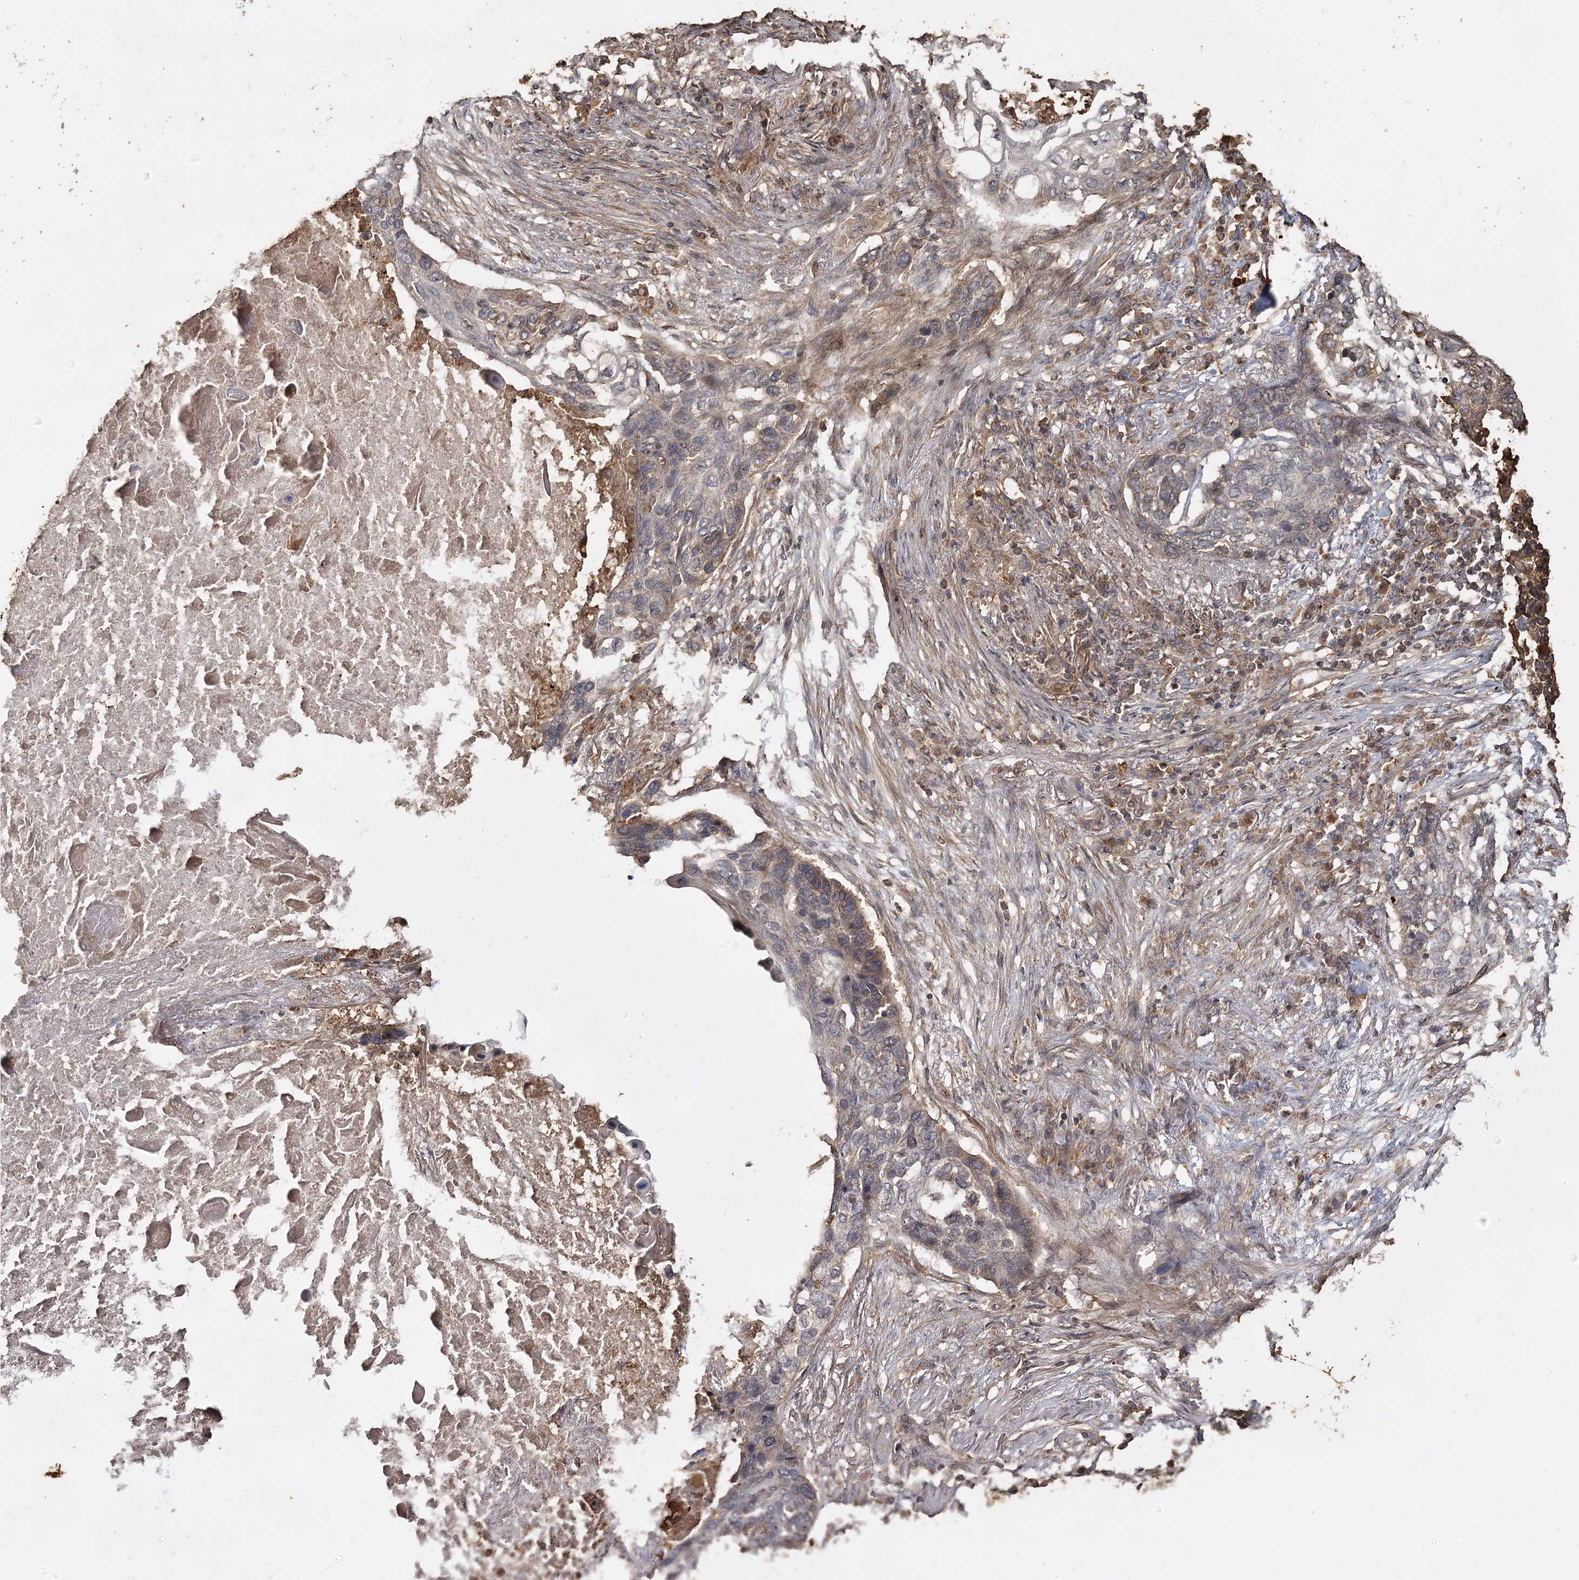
{"staining": {"intensity": "weak", "quantity": "<25%", "location": "cytoplasmic/membranous"}, "tissue": "lung cancer", "cell_type": "Tumor cells", "image_type": "cancer", "snomed": [{"axis": "morphology", "description": "Squamous cell carcinoma, NOS"}, {"axis": "topography", "description": "Lung"}], "caption": "DAB (3,3'-diaminobenzidine) immunohistochemical staining of human lung cancer displays no significant positivity in tumor cells.", "gene": "PIK3C2A", "patient": {"sex": "female", "age": 63}}